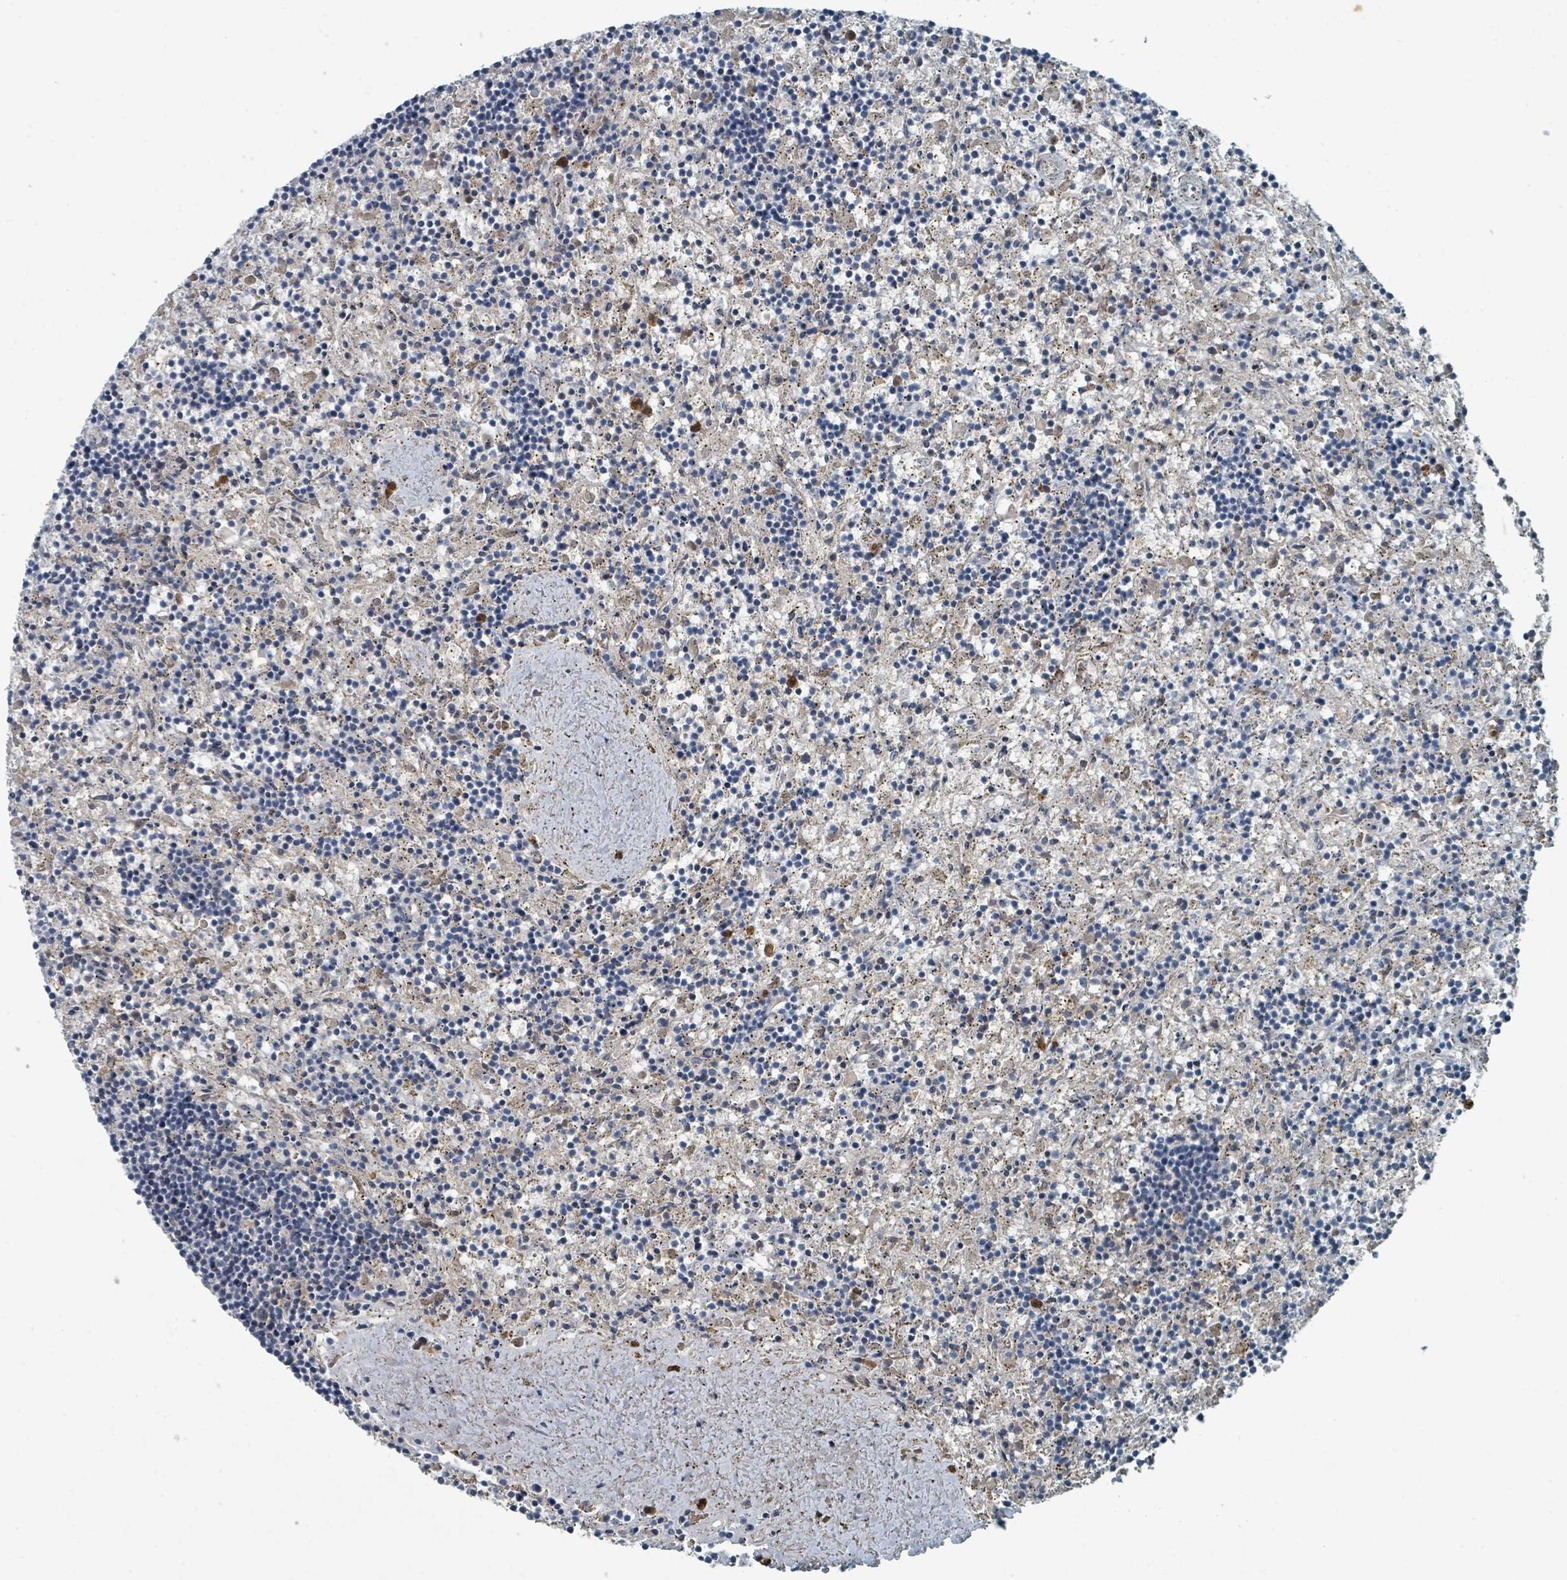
{"staining": {"intensity": "negative", "quantity": "none", "location": "none"}, "tissue": "lymphoma", "cell_type": "Tumor cells", "image_type": "cancer", "snomed": [{"axis": "morphology", "description": "Malignant lymphoma, non-Hodgkin's type, Low grade"}, {"axis": "topography", "description": "Spleen"}], "caption": "This image is of malignant lymphoma, non-Hodgkin's type (low-grade) stained with IHC to label a protein in brown with the nuclei are counter-stained blue. There is no positivity in tumor cells.", "gene": "SLC44A5", "patient": {"sex": "male", "age": 76}}